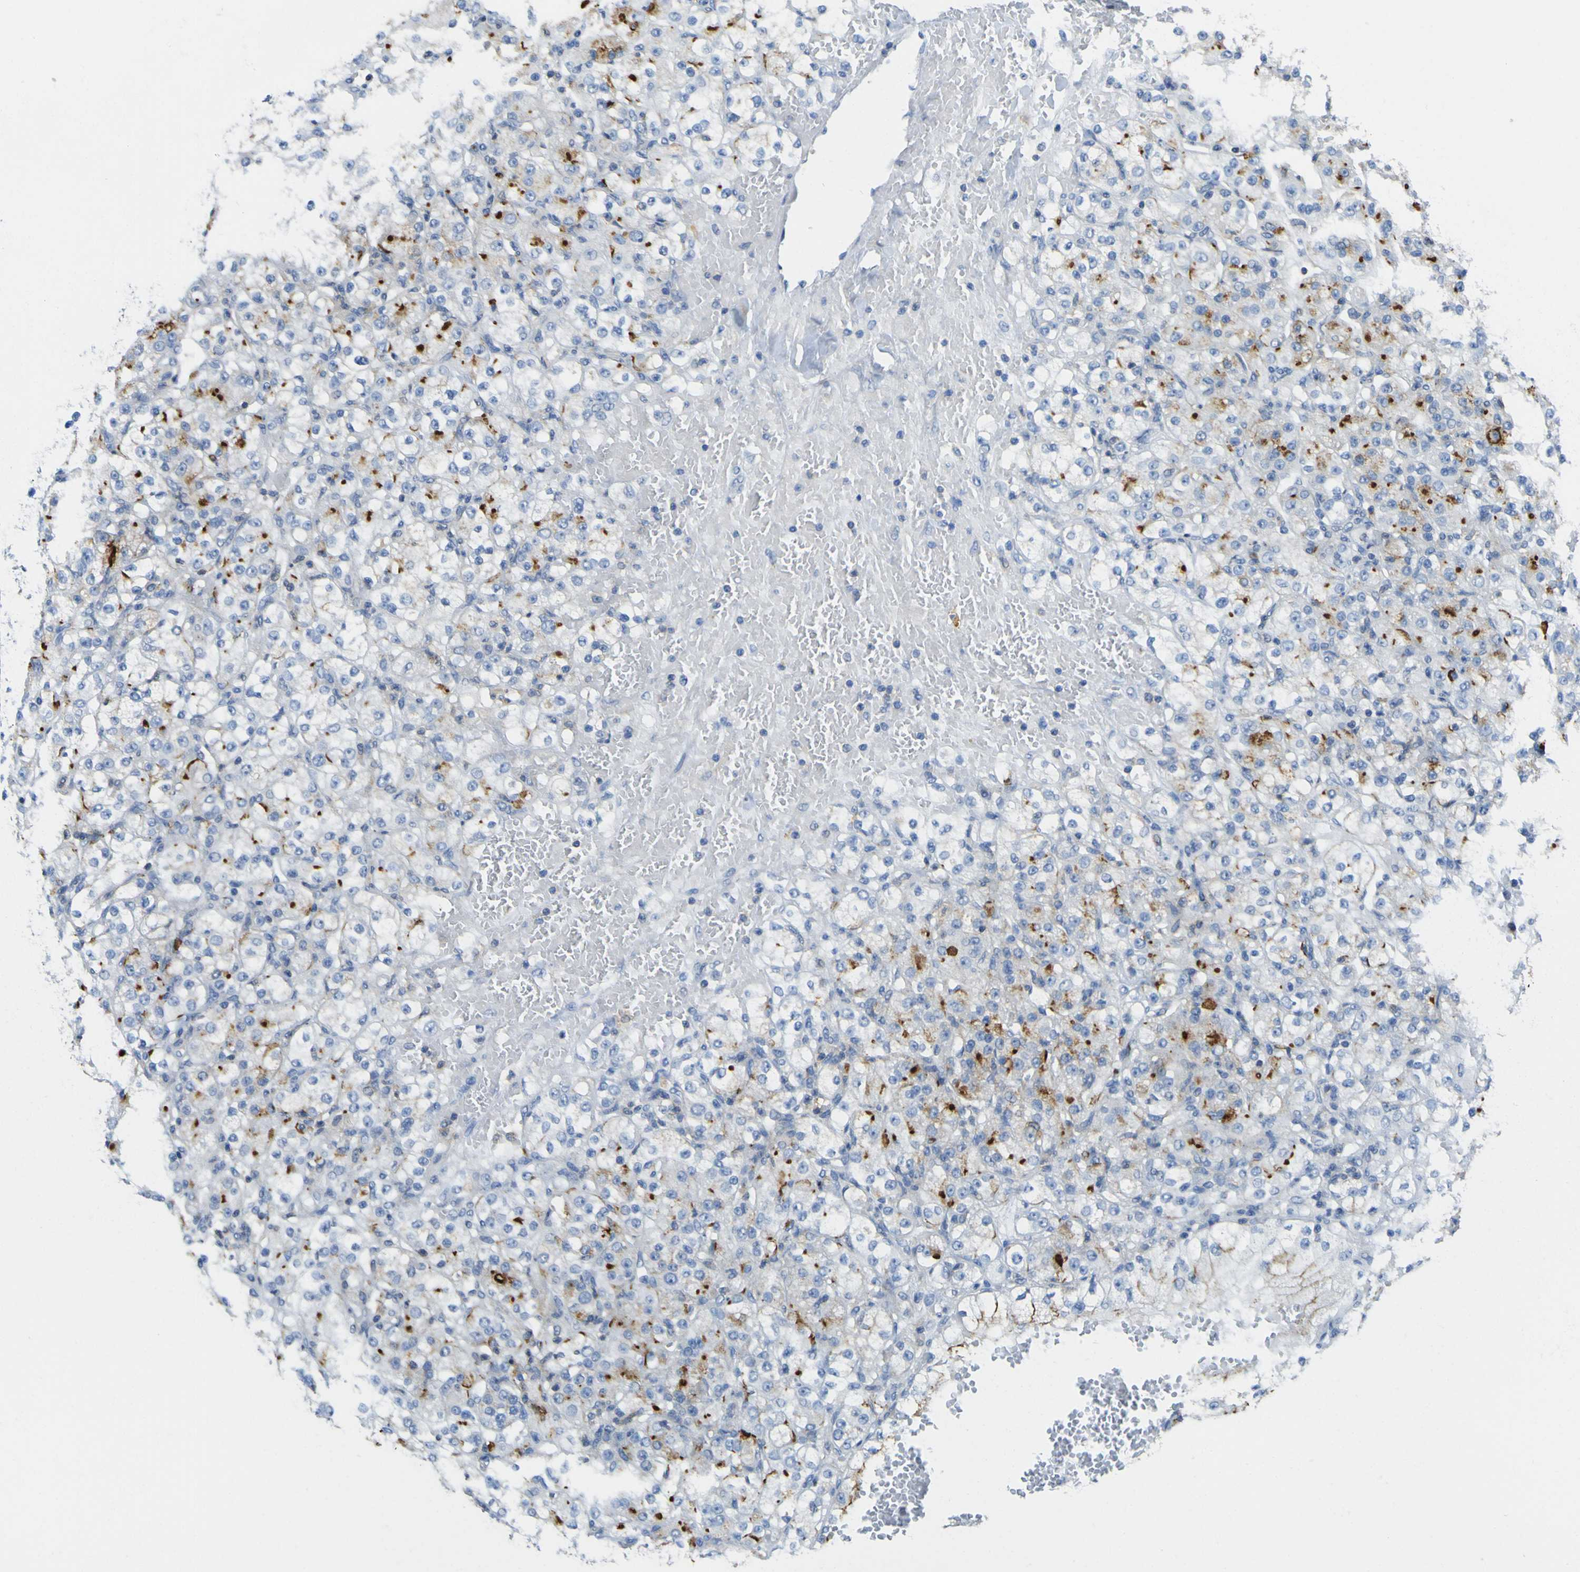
{"staining": {"intensity": "strong", "quantity": "25%-75%", "location": "cytoplasmic/membranous"}, "tissue": "renal cancer", "cell_type": "Tumor cells", "image_type": "cancer", "snomed": [{"axis": "morphology", "description": "Normal tissue, NOS"}, {"axis": "morphology", "description": "Adenocarcinoma, NOS"}, {"axis": "topography", "description": "Kidney"}], "caption": "Protein staining of renal cancer (adenocarcinoma) tissue displays strong cytoplasmic/membranous staining in about 25%-75% of tumor cells.", "gene": "OGN", "patient": {"sex": "male", "age": 61}}